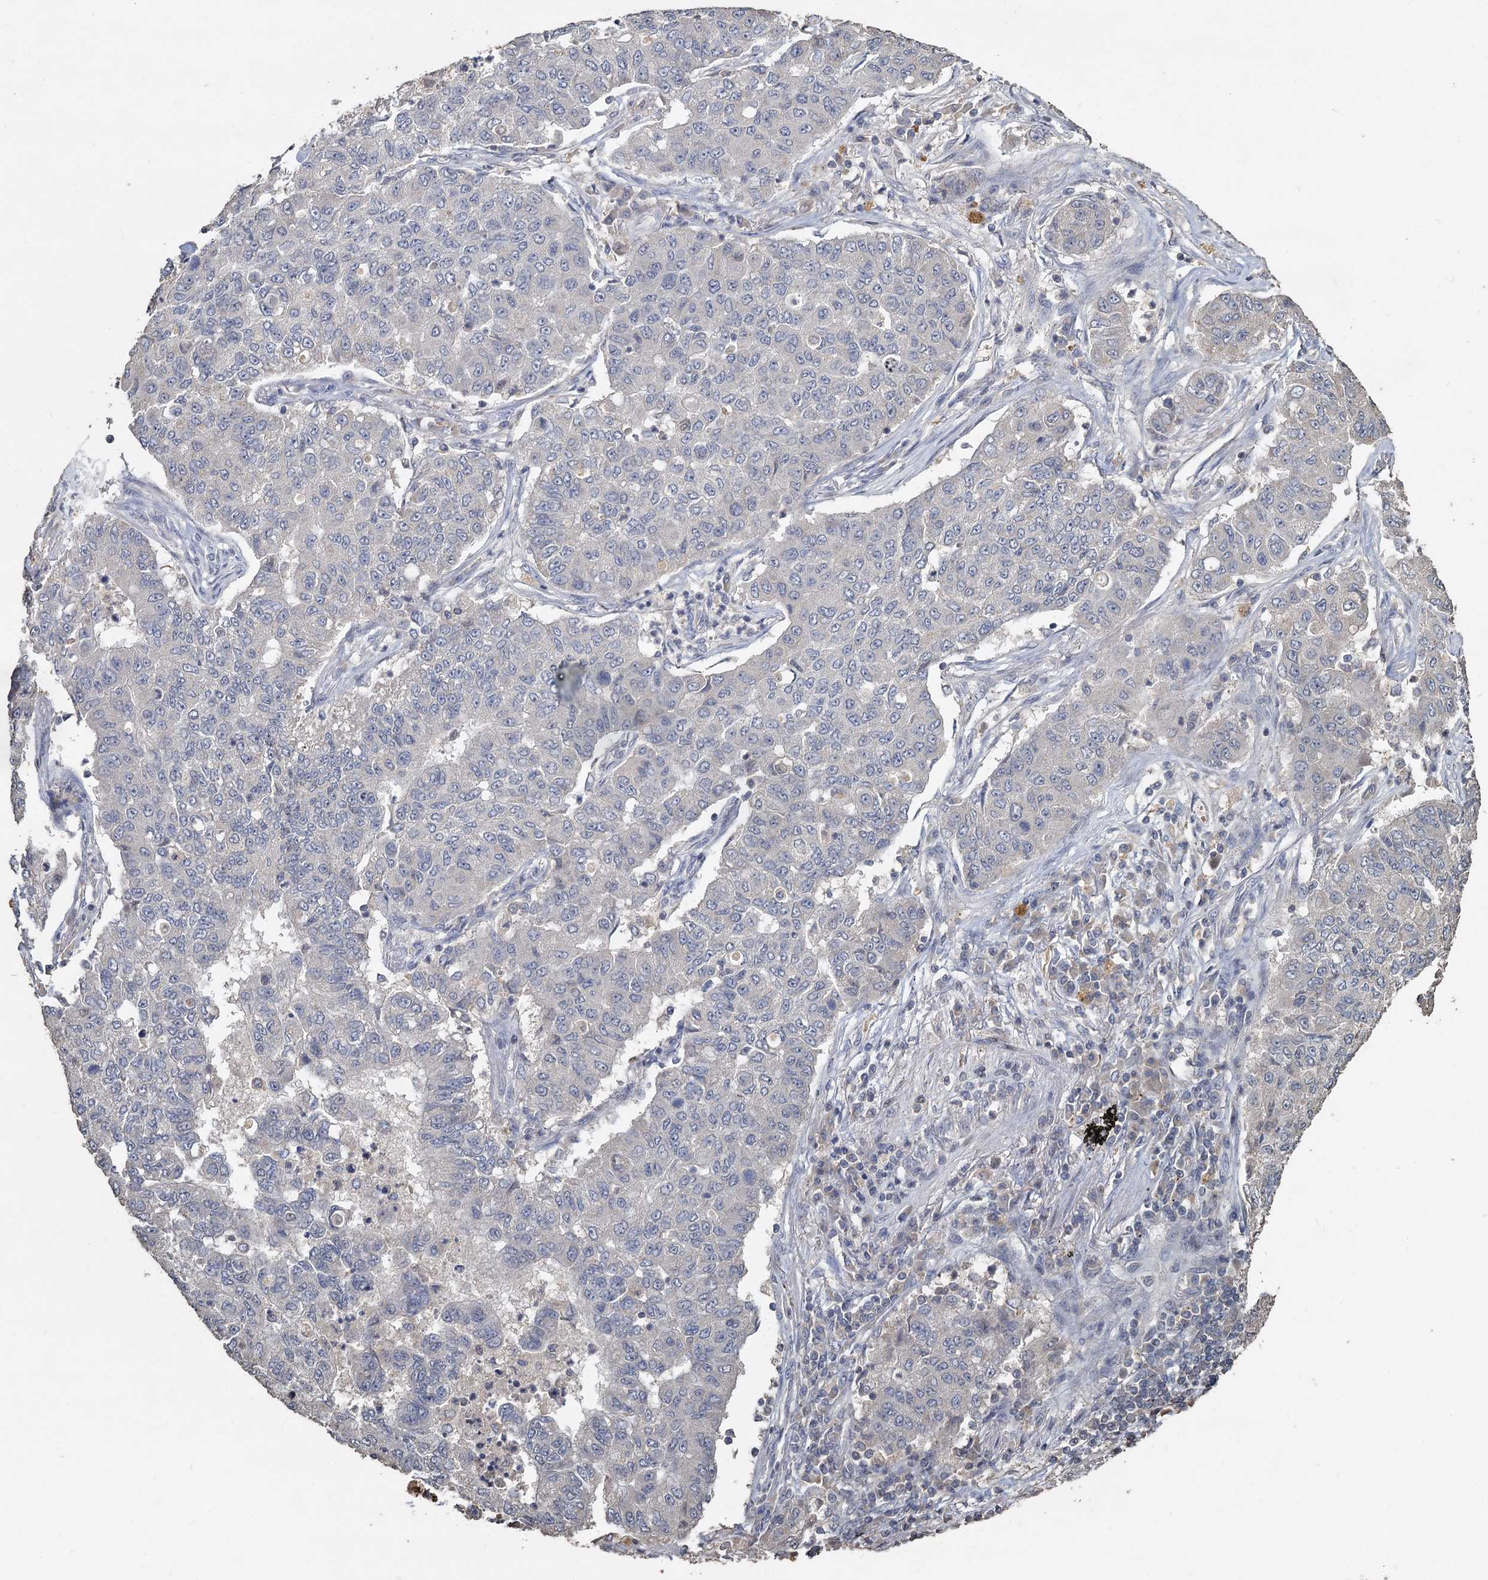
{"staining": {"intensity": "negative", "quantity": "none", "location": "none"}, "tissue": "lung cancer", "cell_type": "Tumor cells", "image_type": "cancer", "snomed": [{"axis": "morphology", "description": "Squamous cell carcinoma, NOS"}, {"axis": "topography", "description": "Lung"}], "caption": "Immunohistochemical staining of human lung cancer (squamous cell carcinoma) shows no significant staining in tumor cells. Brightfield microscopy of immunohistochemistry stained with DAB (brown) and hematoxylin (blue), captured at high magnification.", "gene": "CCDC61", "patient": {"sex": "male", "age": 74}}